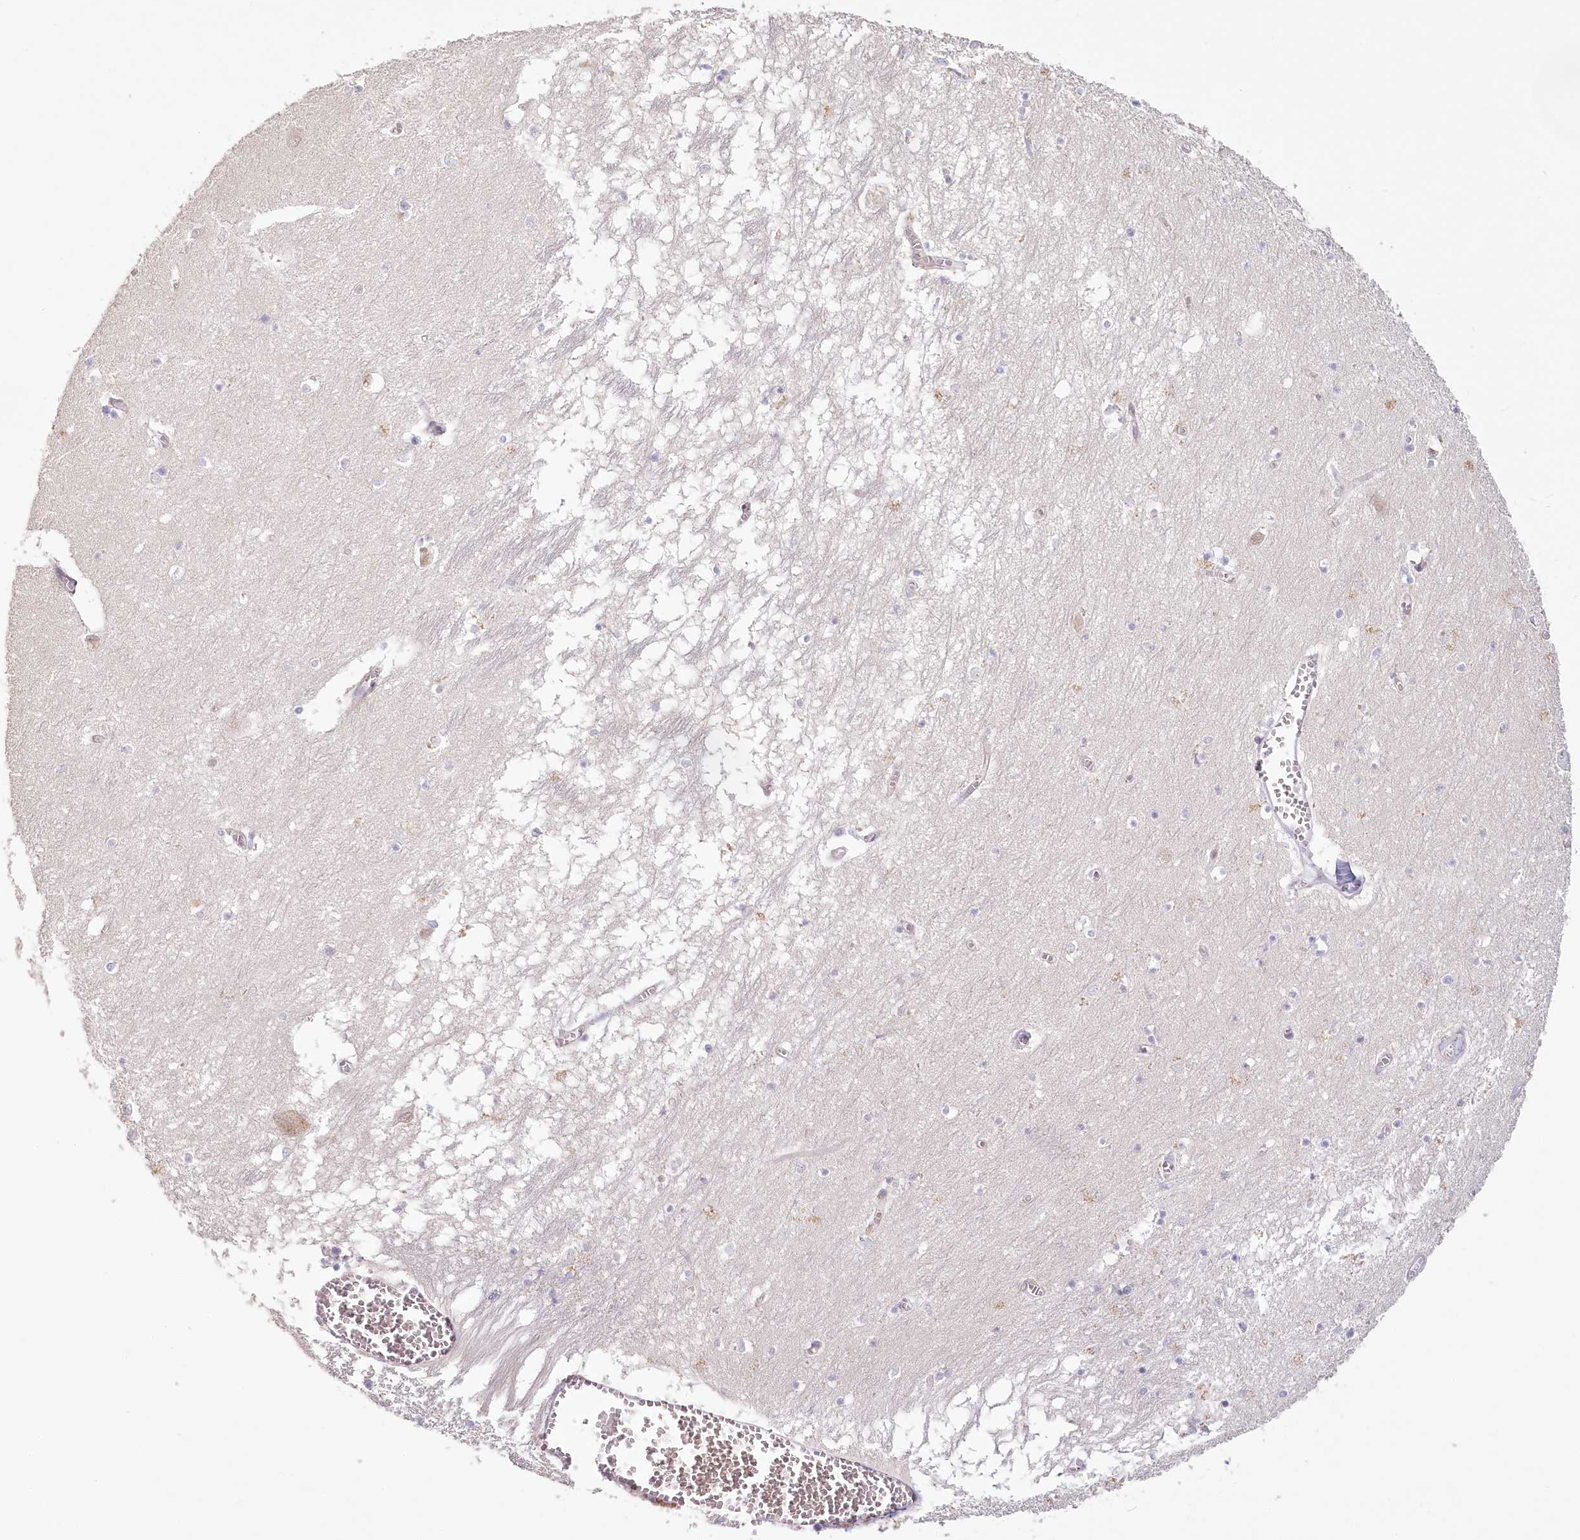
{"staining": {"intensity": "negative", "quantity": "none", "location": "none"}, "tissue": "hippocampus", "cell_type": "Glial cells", "image_type": "normal", "snomed": [{"axis": "morphology", "description": "Normal tissue, NOS"}, {"axis": "topography", "description": "Hippocampus"}], "caption": "Protein analysis of benign hippocampus displays no significant staining in glial cells.", "gene": "USP11", "patient": {"sex": "male", "age": 70}}